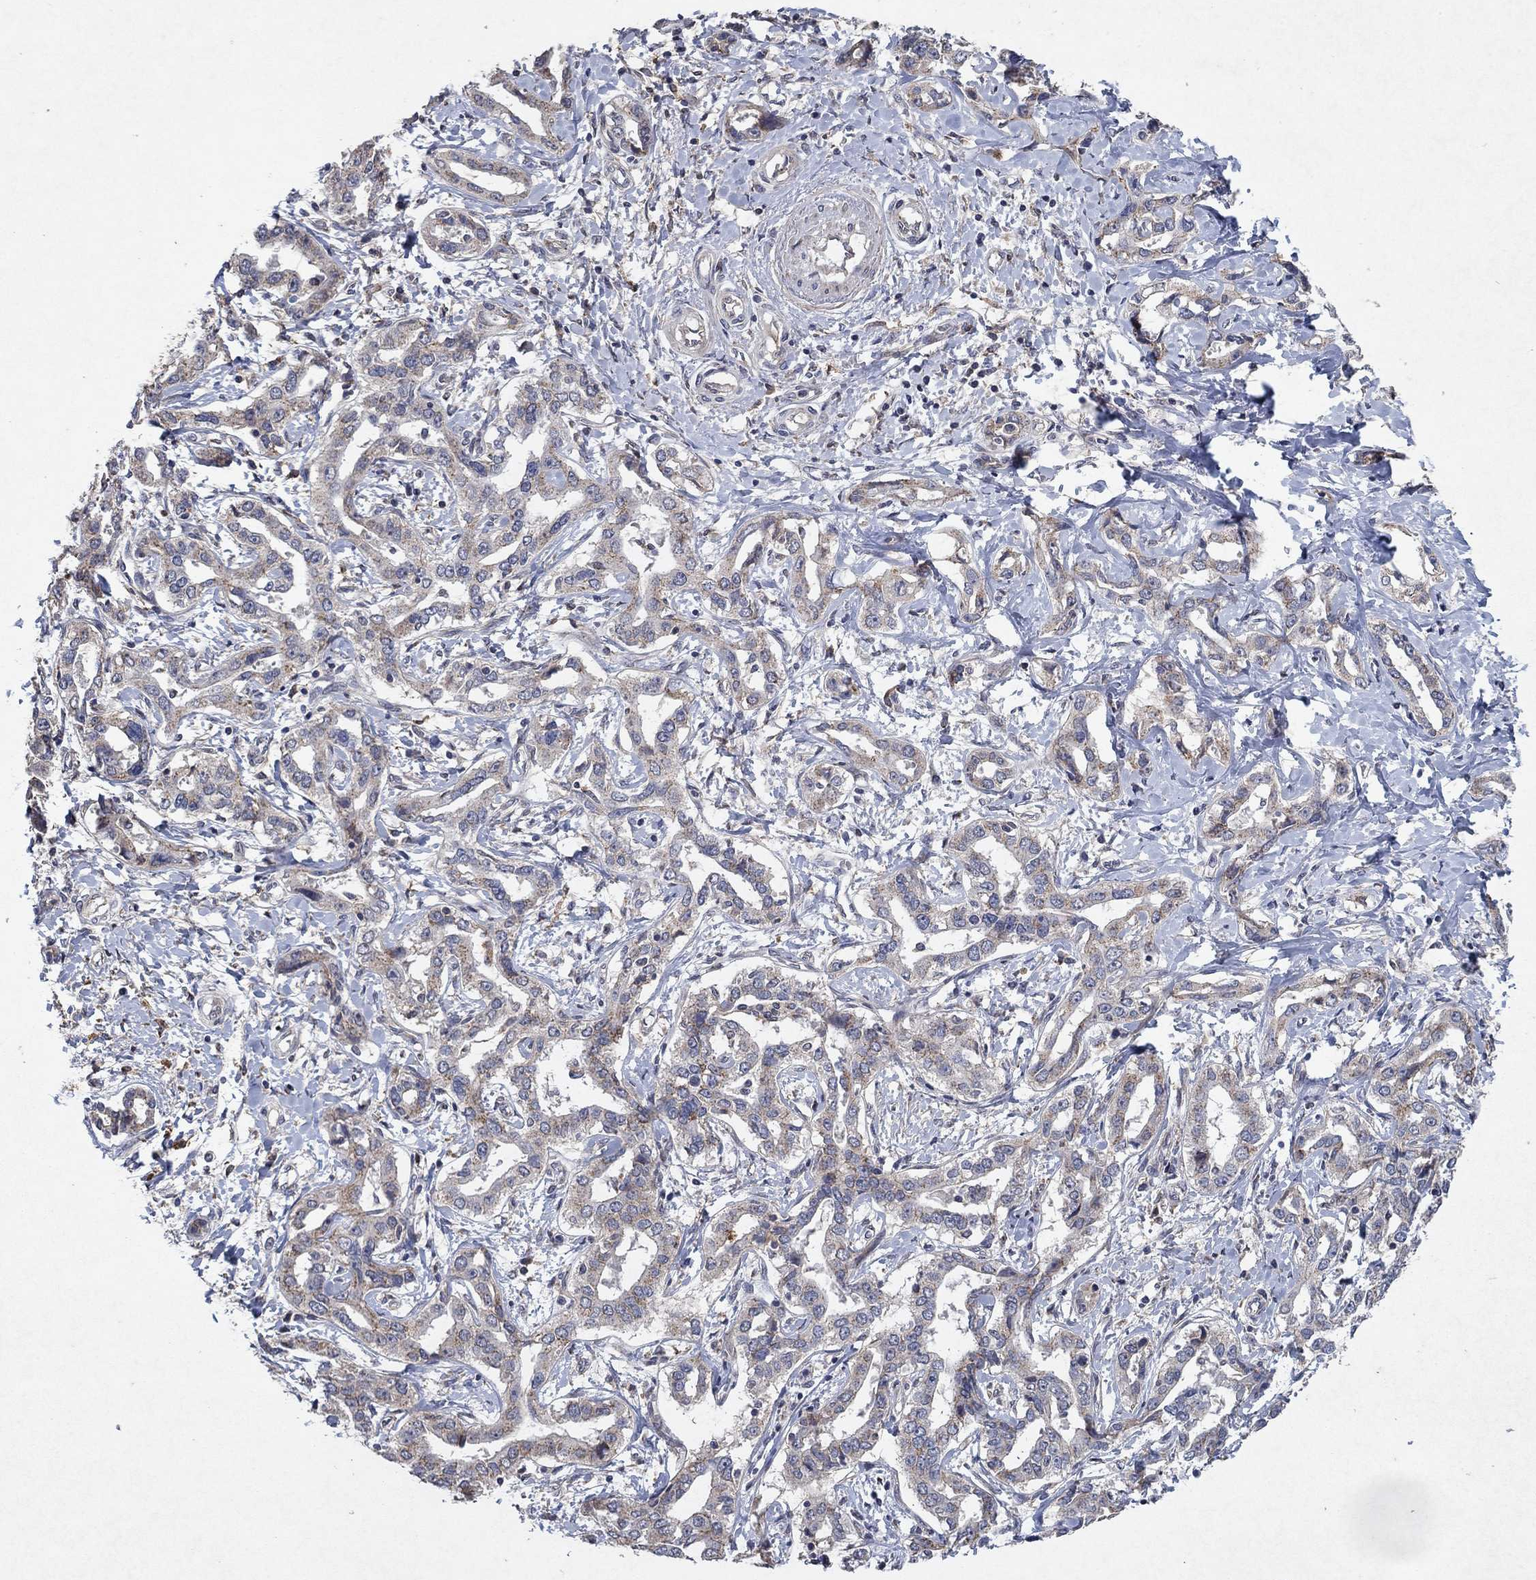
{"staining": {"intensity": "moderate", "quantity": "<25%", "location": "cytoplasmic/membranous"}, "tissue": "liver cancer", "cell_type": "Tumor cells", "image_type": "cancer", "snomed": [{"axis": "morphology", "description": "Cholangiocarcinoma"}, {"axis": "topography", "description": "Liver"}], "caption": "A photomicrograph showing moderate cytoplasmic/membranous staining in about <25% of tumor cells in liver cancer, as visualized by brown immunohistochemical staining.", "gene": "FRG1", "patient": {"sex": "male", "age": 59}}